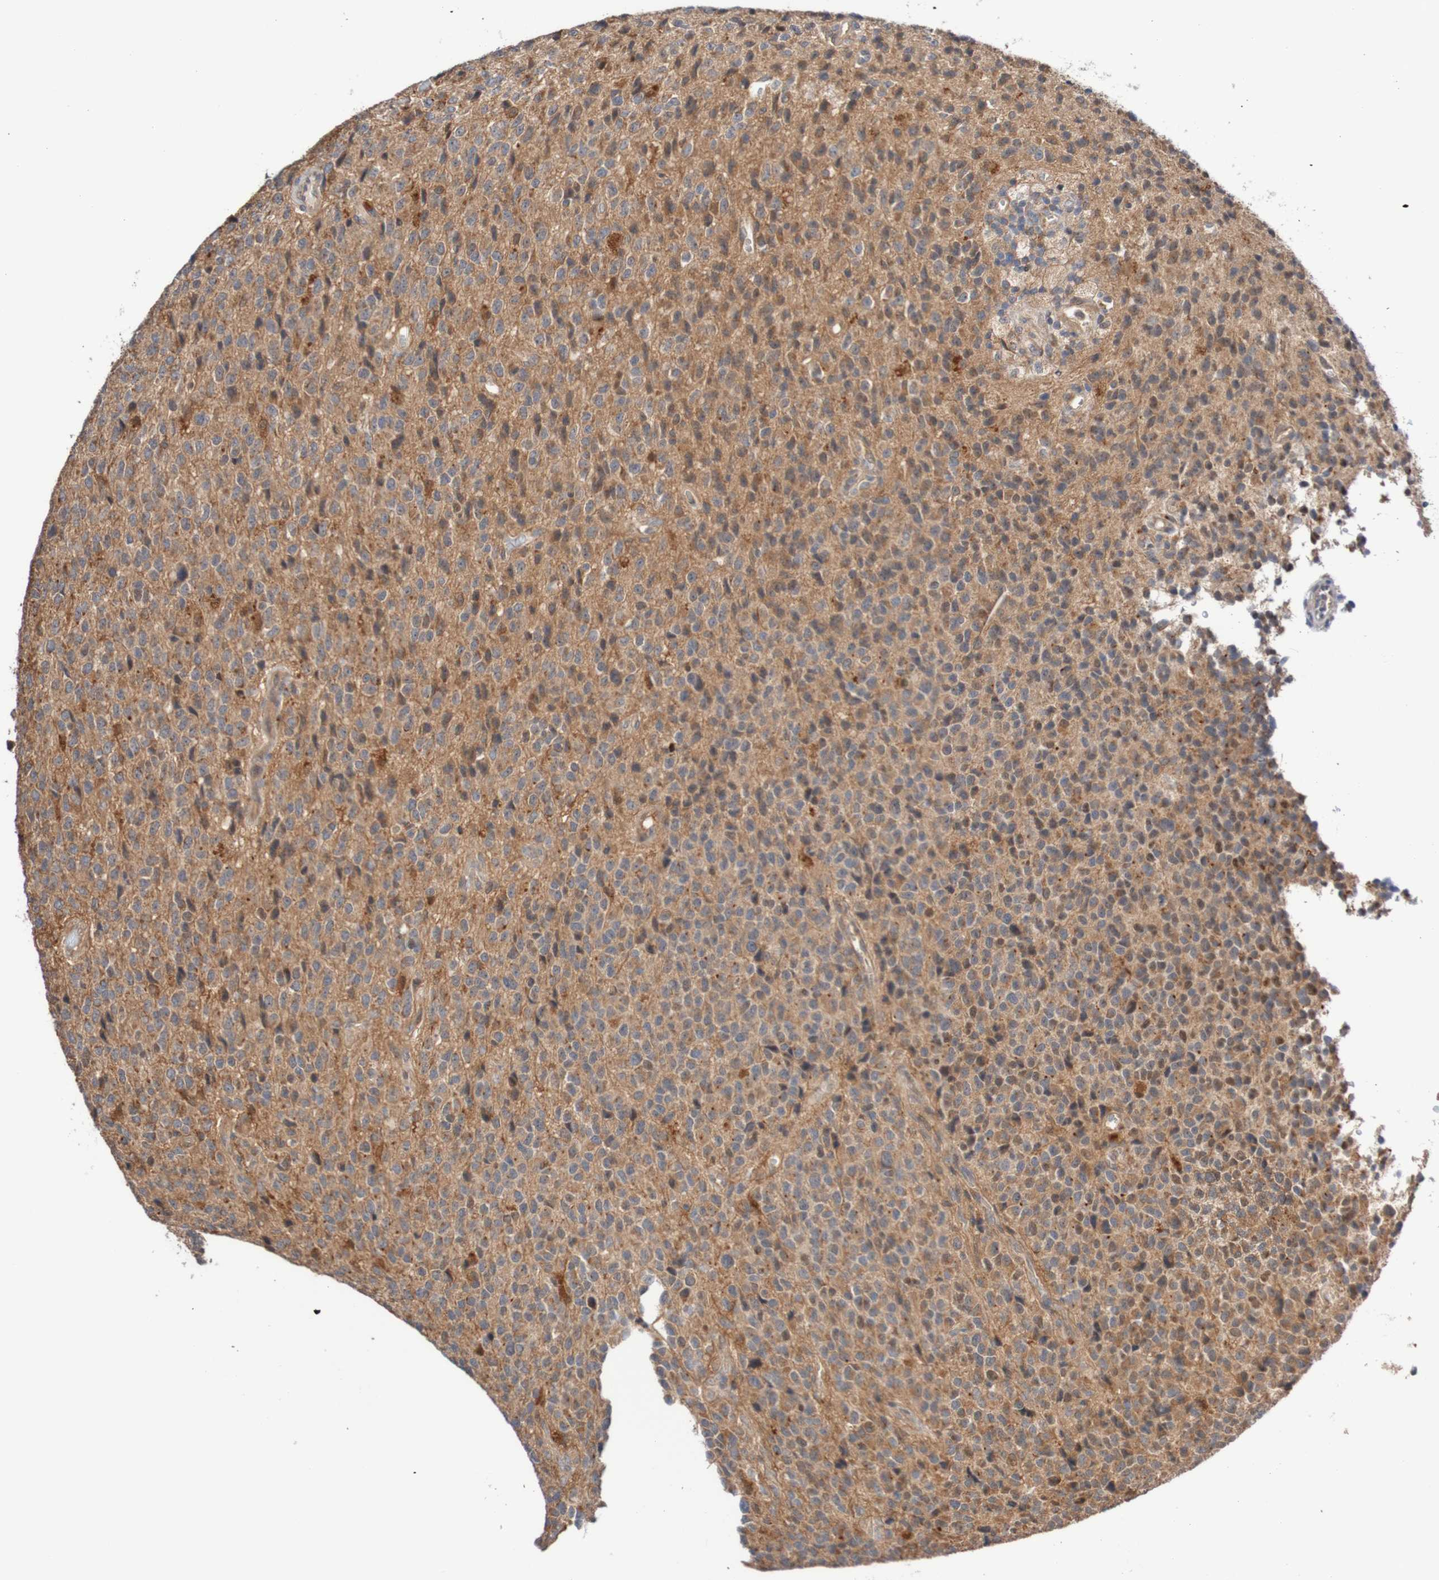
{"staining": {"intensity": "moderate", "quantity": "25%-75%", "location": "cytoplasmic/membranous"}, "tissue": "glioma", "cell_type": "Tumor cells", "image_type": "cancer", "snomed": [{"axis": "morphology", "description": "Glioma, malignant, High grade"}, {"axis": "topography", "description": "pancreas cauda"}], "caption": "DAB (3,3'-diaminobenzidine) immunohistochemical staining of human glioma demonstrates moderate cytoplasmic/membranous protein positivity in approximately 25%-75% of tumor cells. The staining was performed using DAB (3,3'-diaminobenzidine), with brown indicating positive protein expression. Nuclei are stained blue with hematoxylin.", "gene": "PHPT1", "patient": {"sex": "male", "age": 60}}